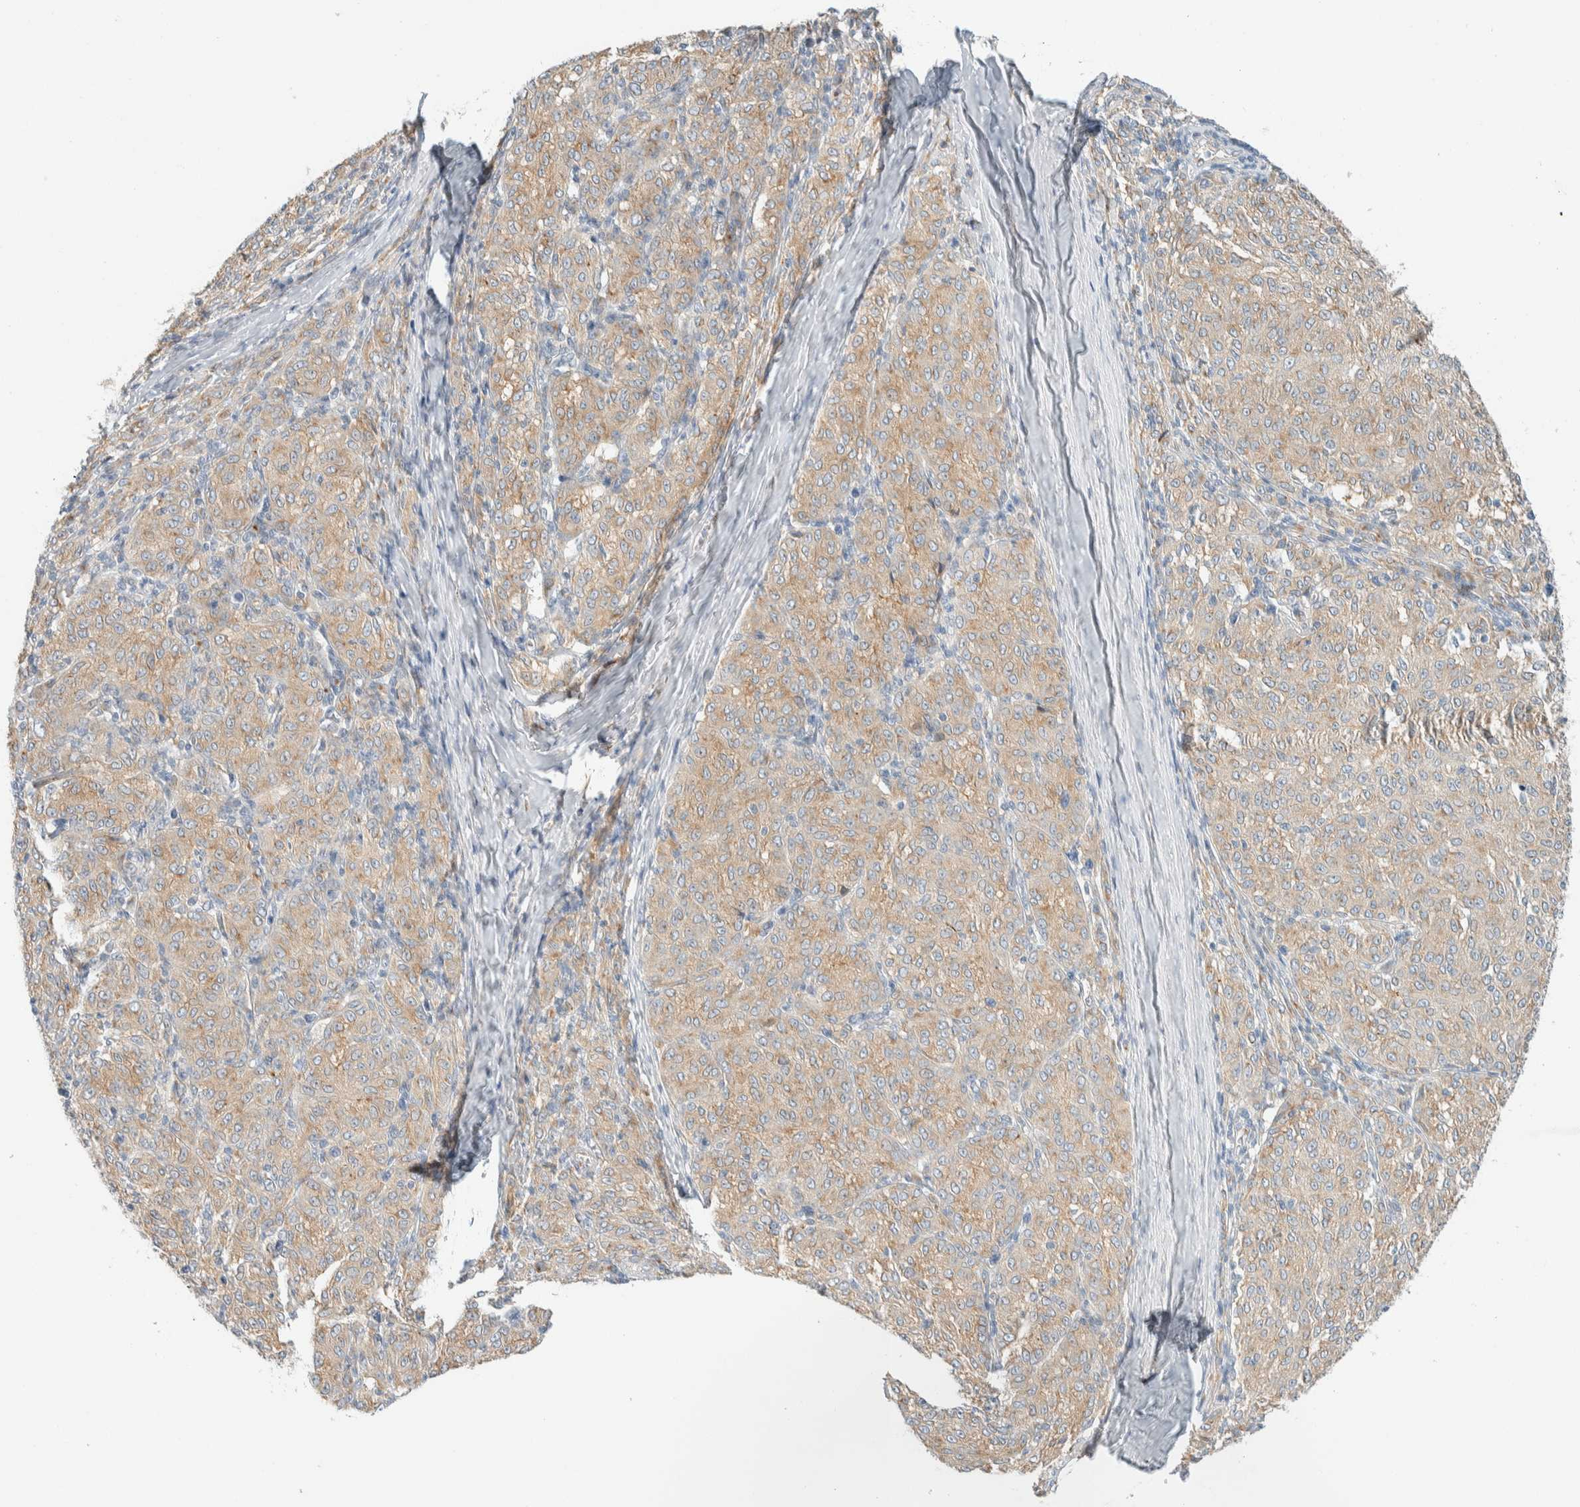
{"staining": {"intensity": "weak", "quantity": ">75%", "location": "cytoplasmic/membranous"}, "tissue": "melanoma", "cell_type": "Tumor cells", "image_type": "cancer", "snomed": [{"axis": "morphology", "description": "Malignant melanoma, NOS"}, {"axis": "topography", "description": "Skin"}], "caption": "IHC staining of melanoma, which demonstrates low levels of weak cytoplasmic/membranous staining in about >75% of tumor cells indicating weak cytoplasmic/membranous protein positivity. The staining was performed using DAB (3,3'-diaminobenzidine) (brown) for protein detection and nuclei were counterstained in hematoxylin (blue).", "gene": "TMEM184B", "patient": {"sex": "female", "age": 72}}